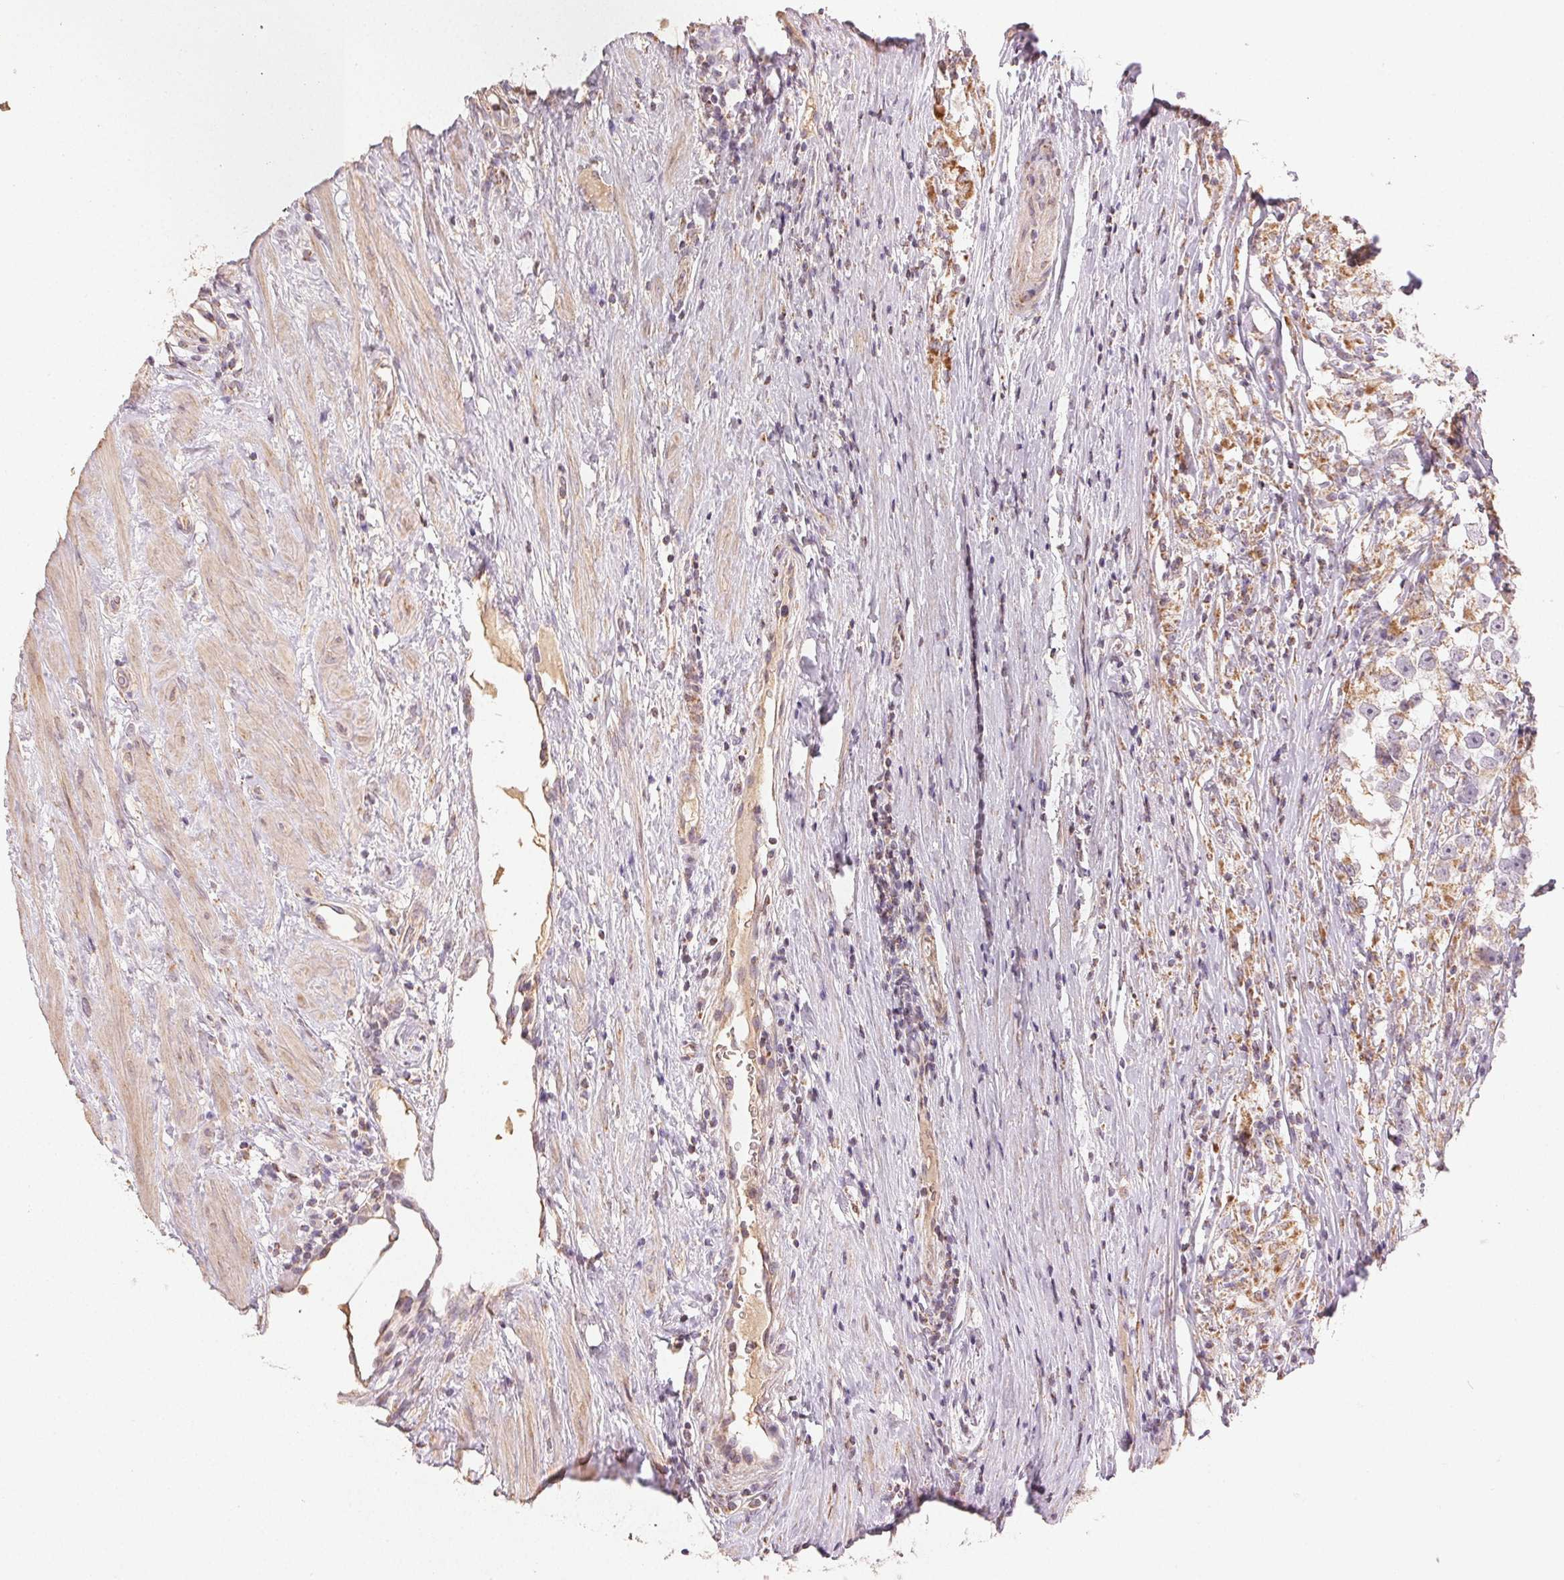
{"staining": {"intensity": "moderate", "quantity": "25%-75%", "location": "cytoplasmic/membranous"}, "tissue": "testis cancer", "cell_type": "Tumor cells", "image_type": "cancer", "snomed": [{"axis": "morphology", "description": "Seminoma, NOS"}, {"axis": "topography", "description": "Testis"}], "caption": "Protein expression analysis of testis cancer exhibits moderate cytoplasmic/membranous positivity in about 25%-75% of tumor cells. (DAB IHC with brightfield microscopy, high magnification).", "gene": "CLASP1", "patient": {"sex": "male", "age": 46}}